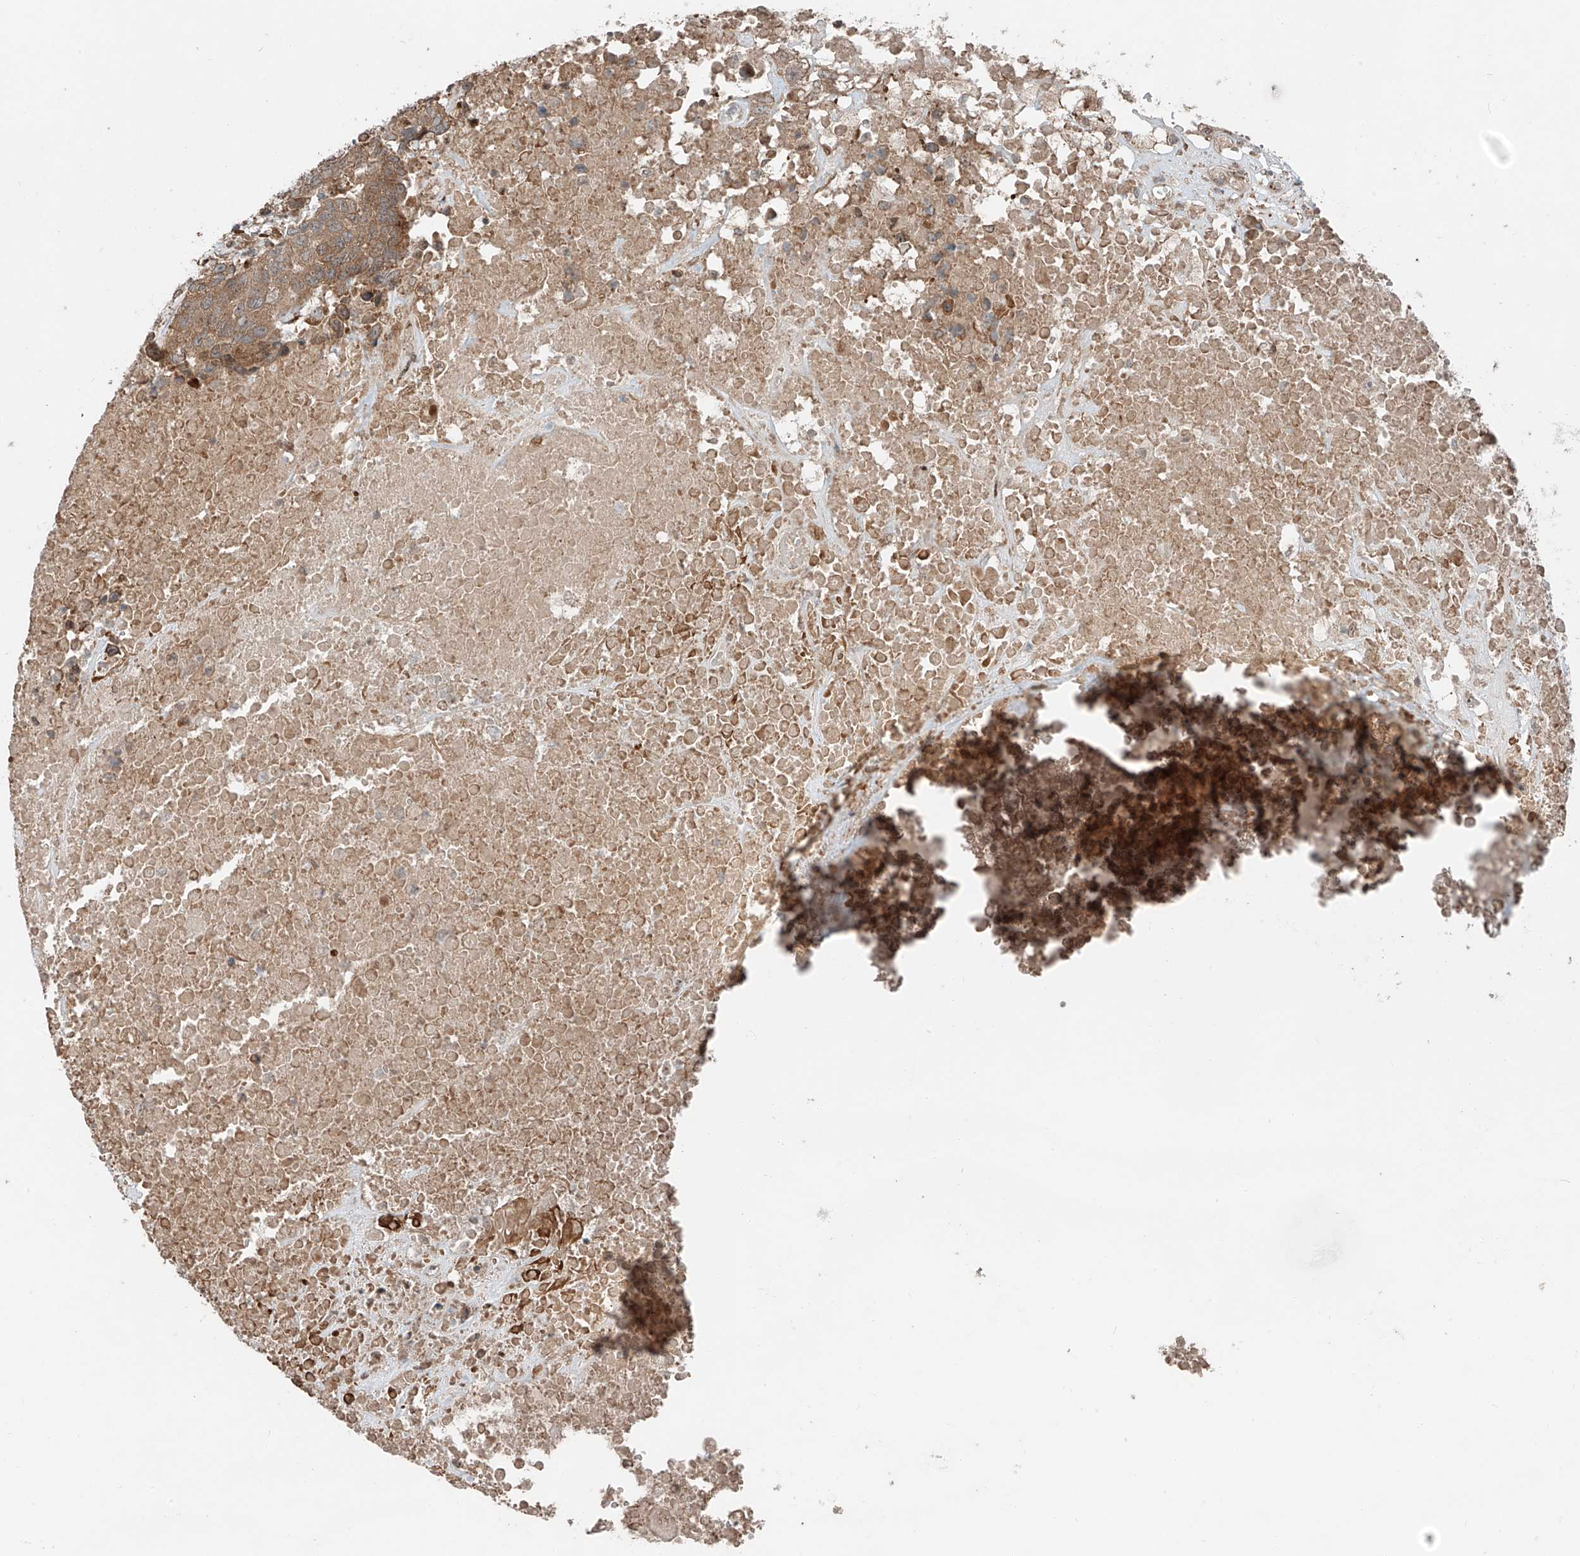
{"staining": {"intensity": "moderate", "quantity": ">75%", "location": "cytoplasmic/membranous"}, "tissue": "head and neck cancer", "cell_type": "Tumor cells", "image_type": "cancer", "snomed": [{"axis": "morphology", "description": "Squamous cell carcinoma, NOS"}, {"axis": "topography", "description": "Head-Neck"}], "caption": "DAB immunohistochemical staining of head and neck squamous cell carcinoma reveals moderate cytoplasmic/membranous protein expression in approximately >75% of tumor cells.", "gene": "CEP162", "patient": {"sex": "male", "age": 66}}